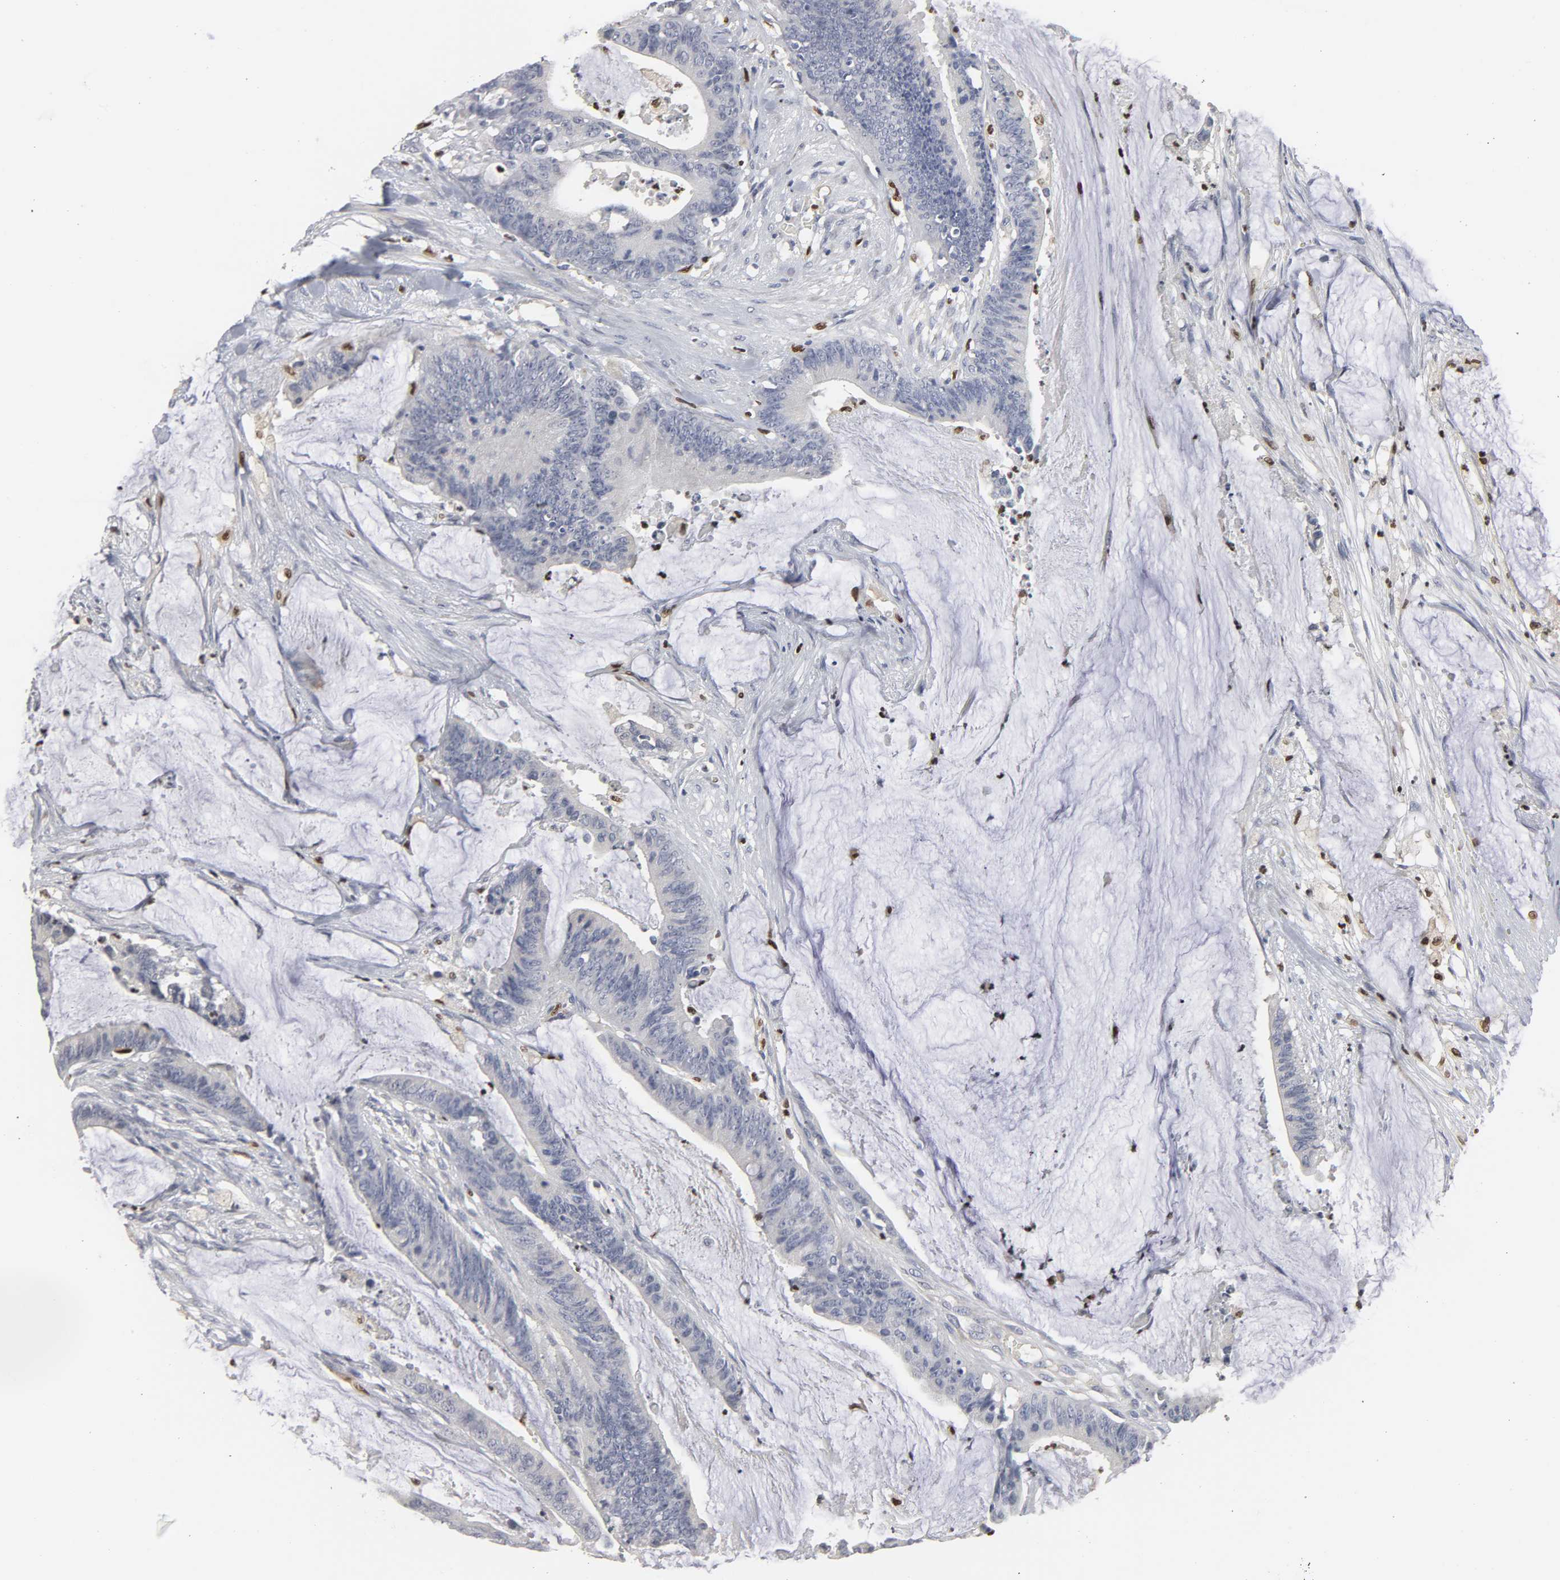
{"staining": {"intensity": "negative", "quantity": "none", "location": "none"}, "tissue": "colorectal cancer", "cell_type": "Tumor cells", "image_type": "cancer", "snomed": [{"axis": "morphology", "description": "Adenocarcinoma, NOS"}, {"axis": "topography", "description": "Rectum"}], "caption": "An image of human colorectal cancer (adenocarcinoma) is negative for staining in tumor cells.", "gene": "SPI1", "patient": {"sex": "female", "age": 66}}